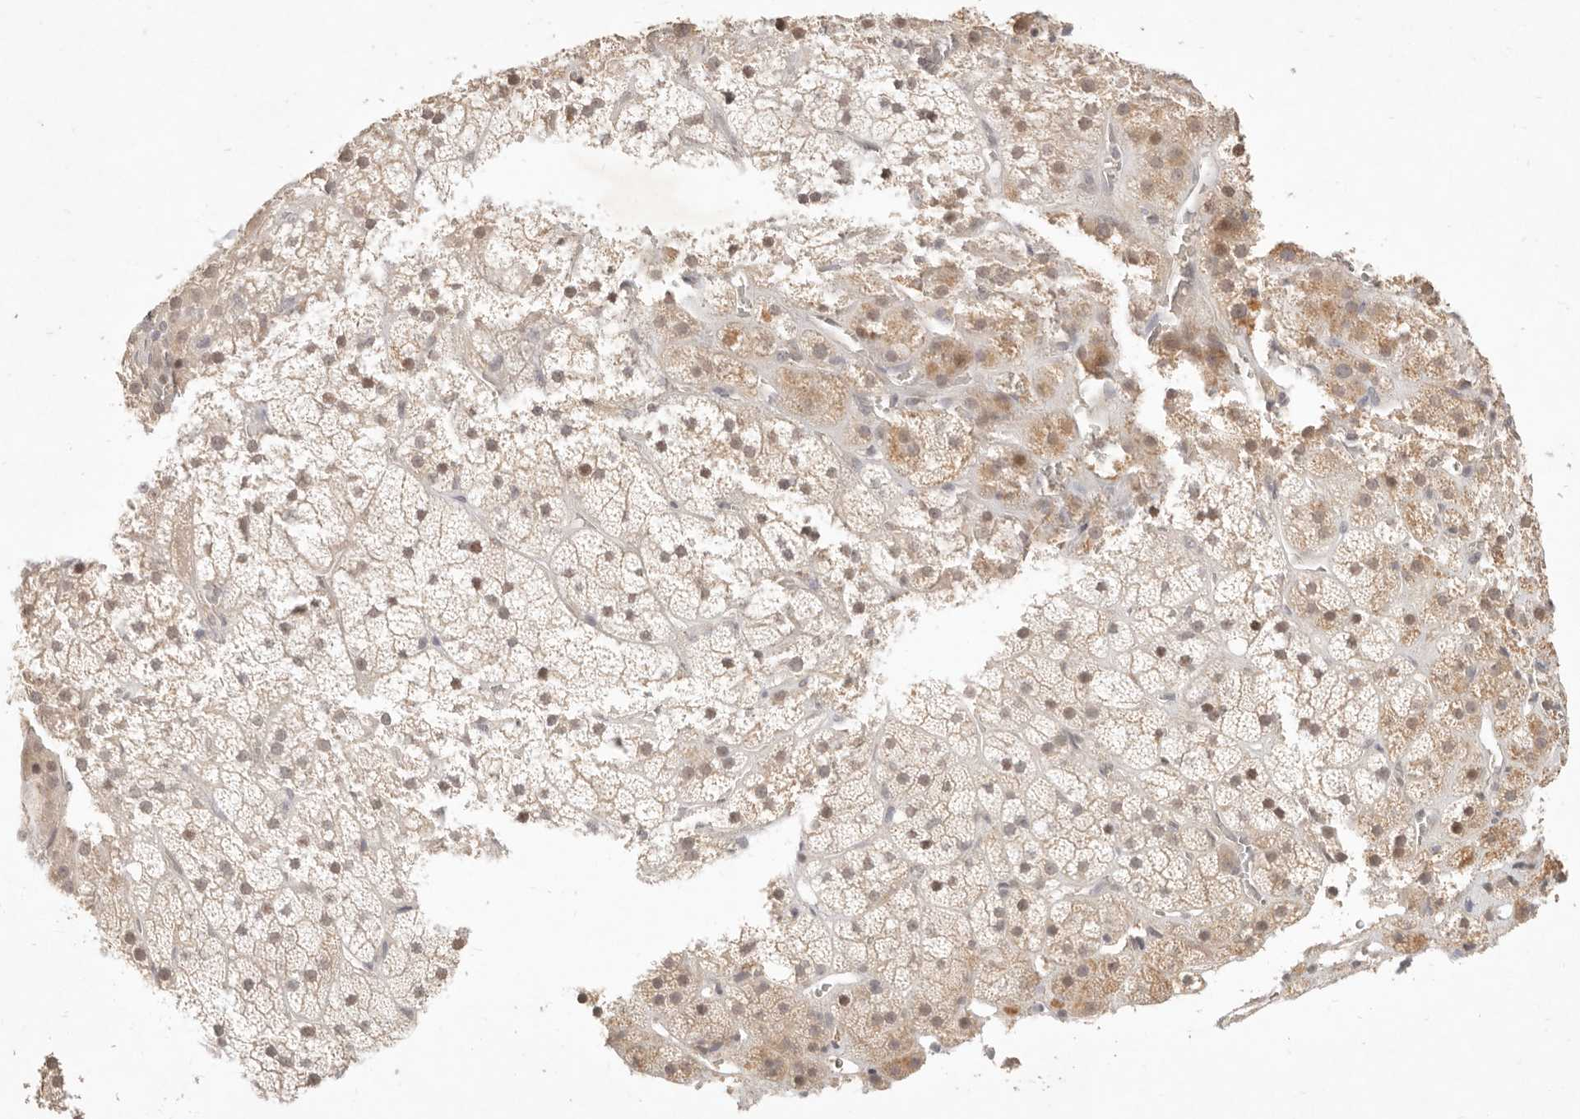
{"staining": {"intensity": "moderate", "quantity": ">75%", "location": "cytoplasmic/membranous,nuclear"}, "tissue": "adrenal gland", "cell_type": "Glandular cells", "image_type": "normal", "snomed": [{"axis": "morphology", "description": "Normal tissue, NOS"}, {"axis": "topography", "description": "Adrenal gland"}], "caption": "Moderate cytoplasmic/membranous,nuclear protein positivity is present in about >75% of glandular cells in adrenal gland.", "gene": "MEP1A", "patient": {"sex": "male", "age": 57}}